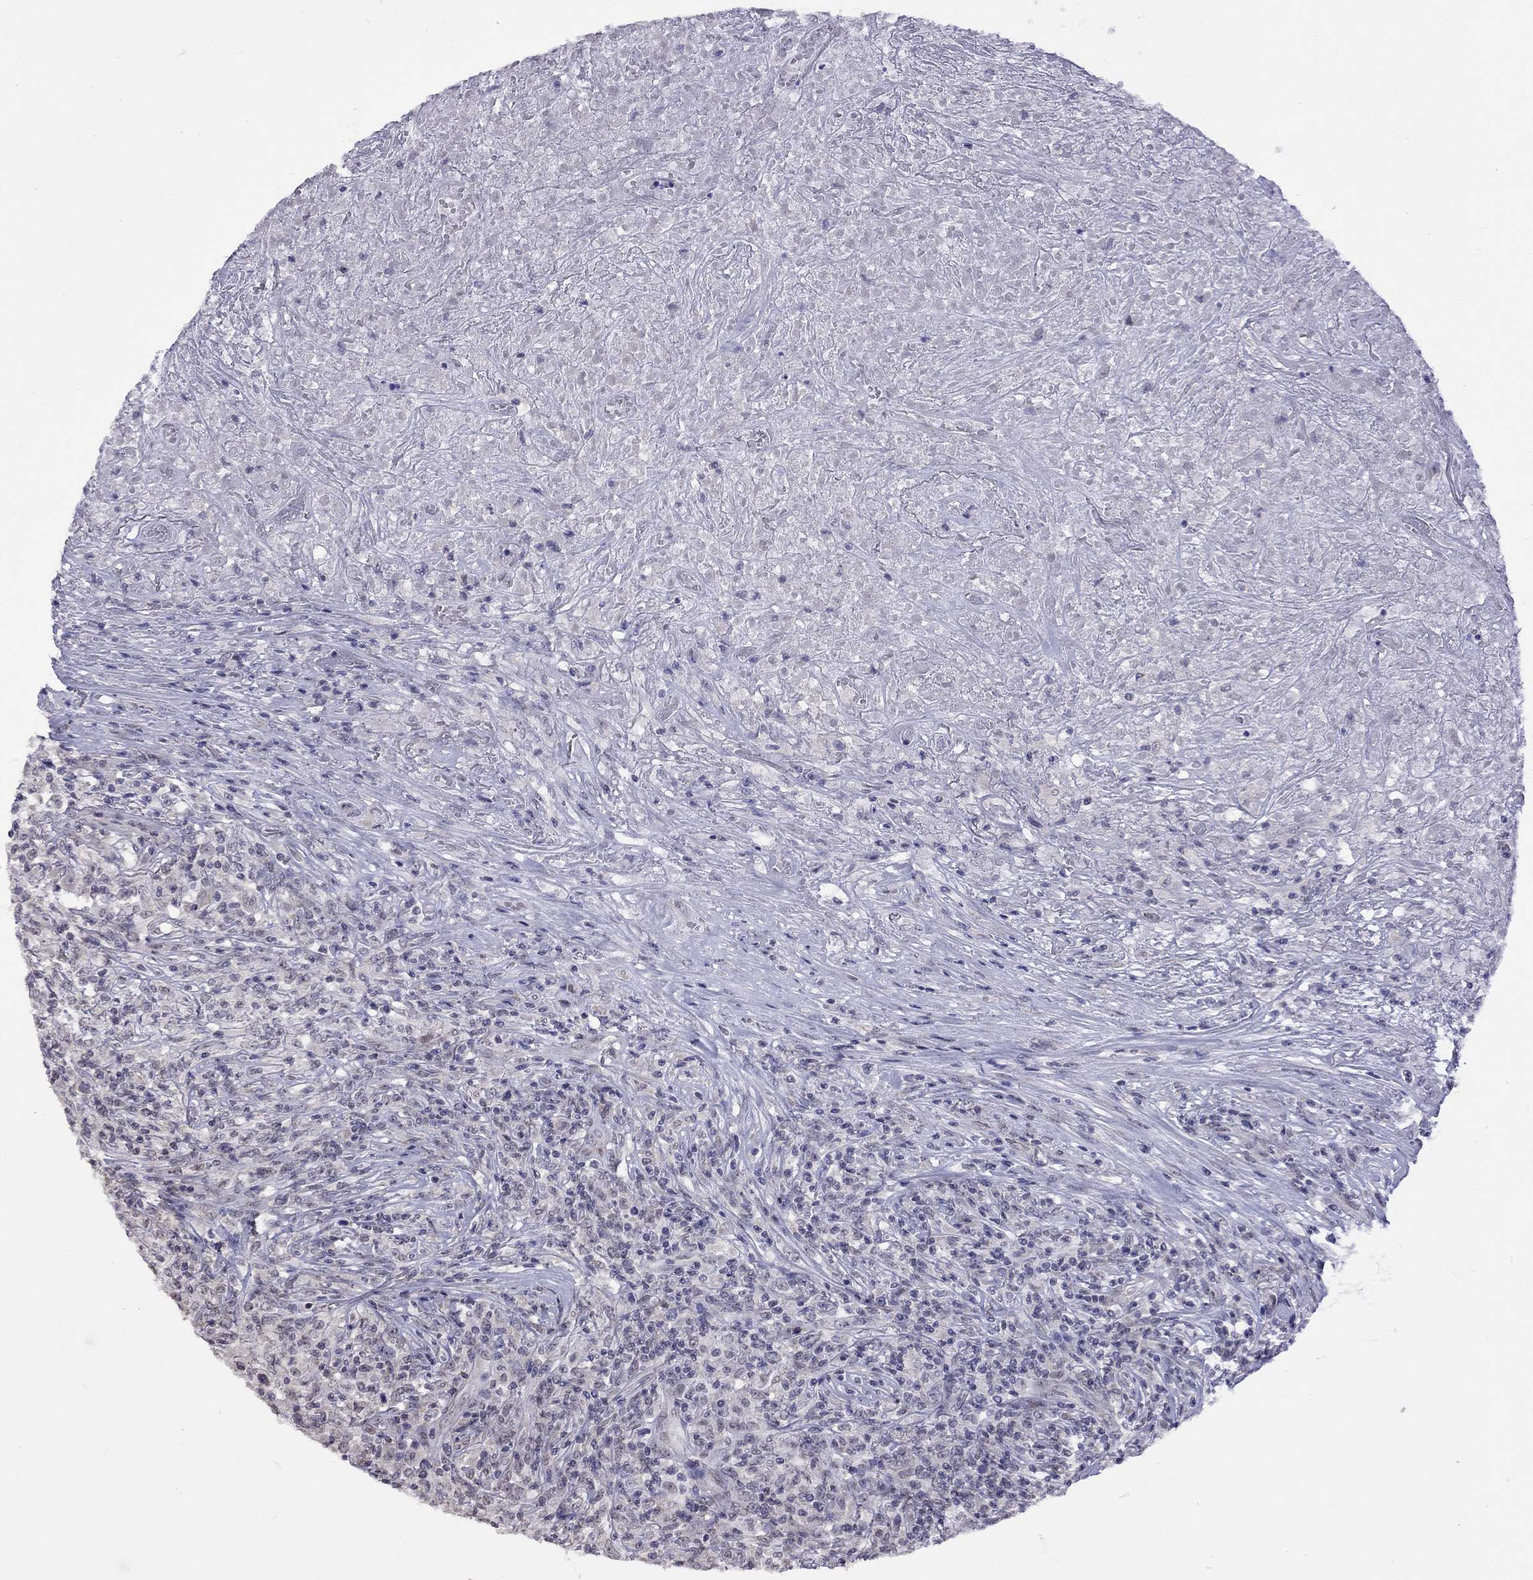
{"staining": {"intensity": "negative", "quantity": "none", "location": "none"}, "tissue": "lymphoma", "cell_type": "Tumor cells", "image_type": "cancer", "snomed": [{"axis": "morphology", "description": "Malignant lymphoma, non-Hodgkin's type, High grade"}, {"axis": "topography", "description": "Lung"}], "caption": "Immunohistochemistry micrograph of lymphoma stained for a protein (brown), which exhibits no staining in tumor cells.", "gene": "HES5", "patient": {"sex": "male", "age": 79}}